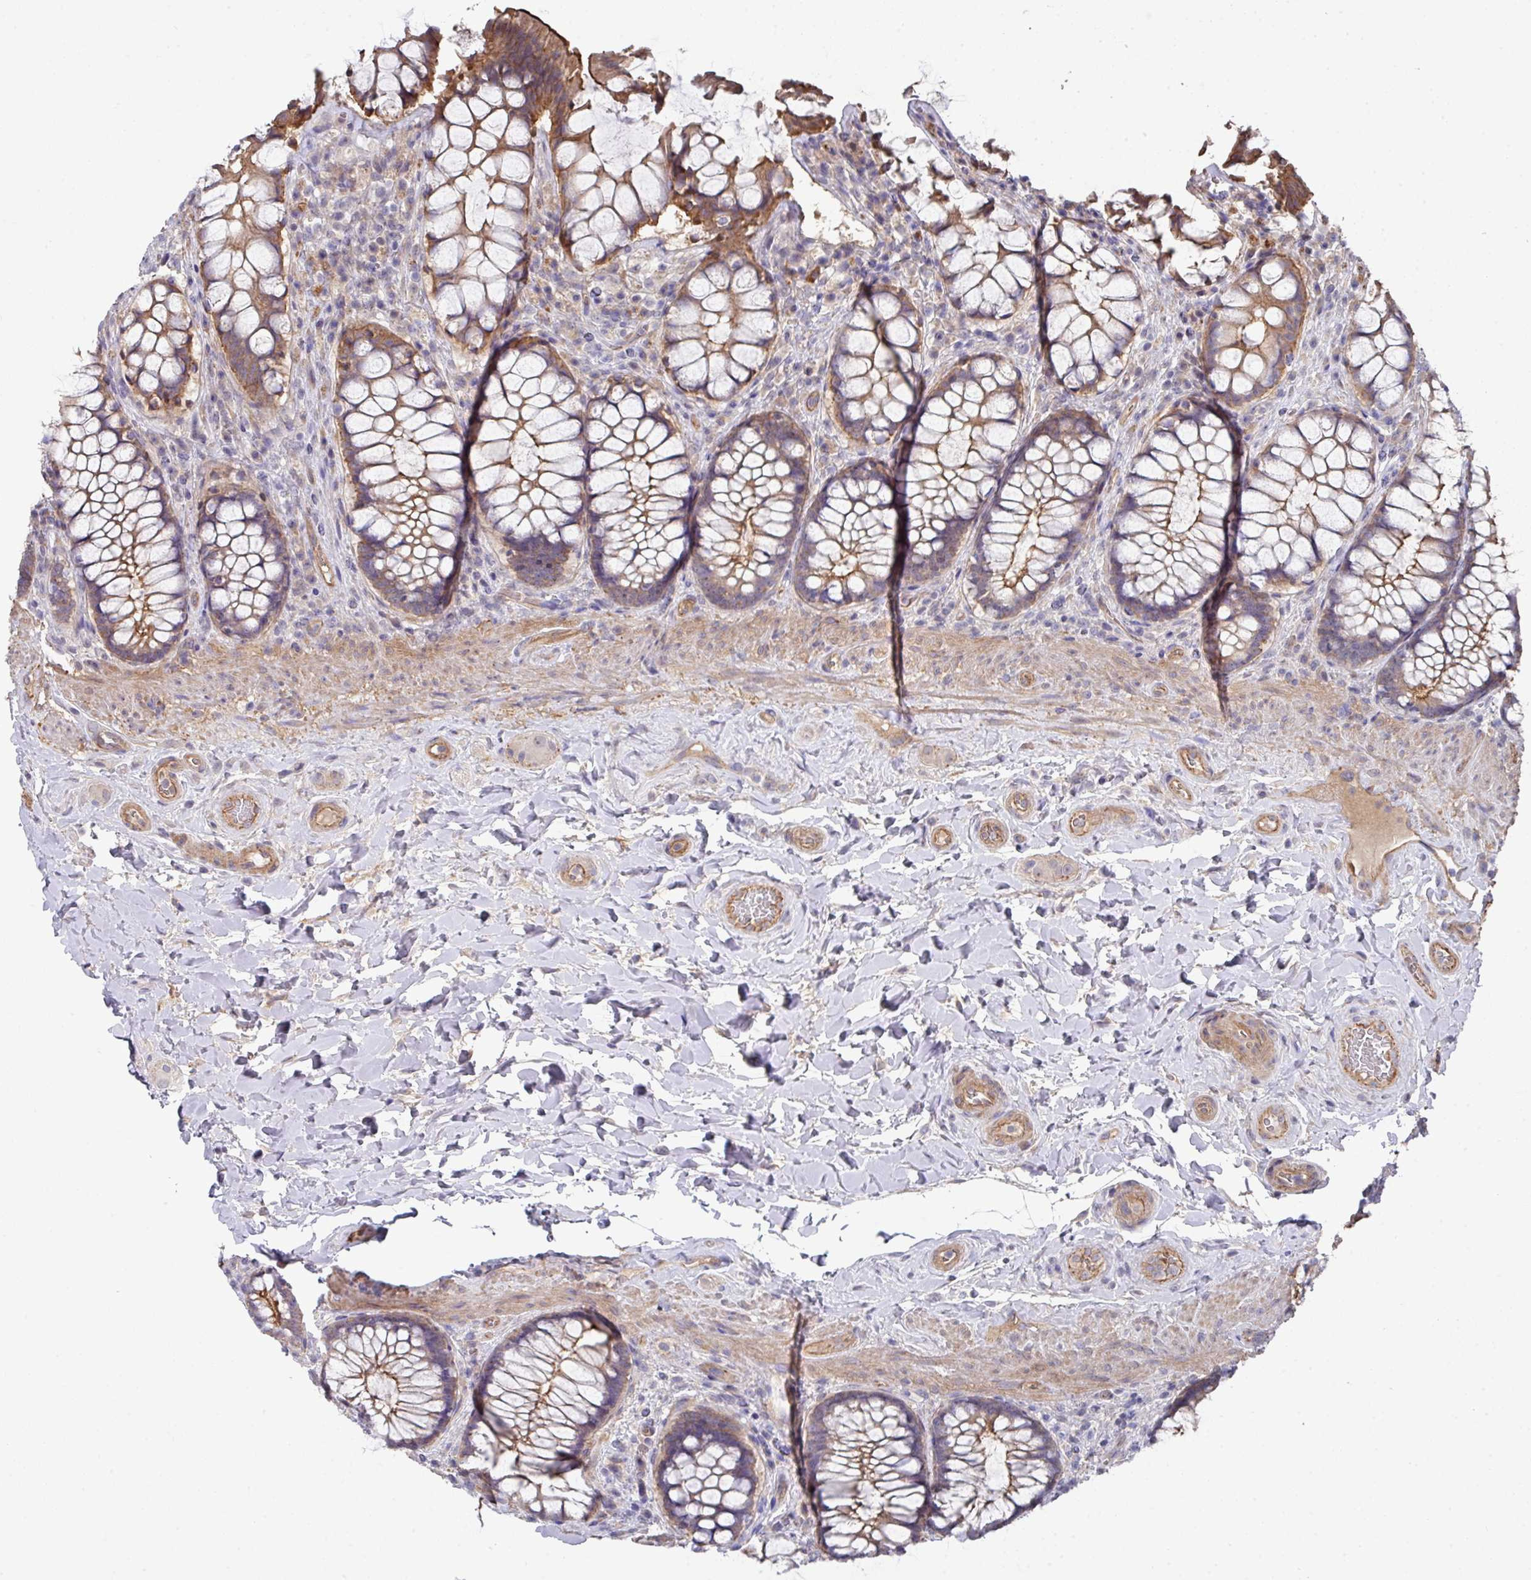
{"staining": {"intensity": "moderate", "quantity": ">75%", "location": "cytoplasmic/membranous"}, "tissue": "rectum", "cell_type": "Glandular cells", "image_type": "normal", "snomed": [{"axis": "morphology", "description": "Normal tissue, NOS"}, {"axis": "topography", "description": "Rectum"}], "caption": "Brown immunohistochemical staining in unremarkable human rectum exhibits moderate cytoplasmic/membranous positivity in approximately >75% of glandular cells.", "gene": "PRR5", "patient": {"sex": "female", "age": 58}}